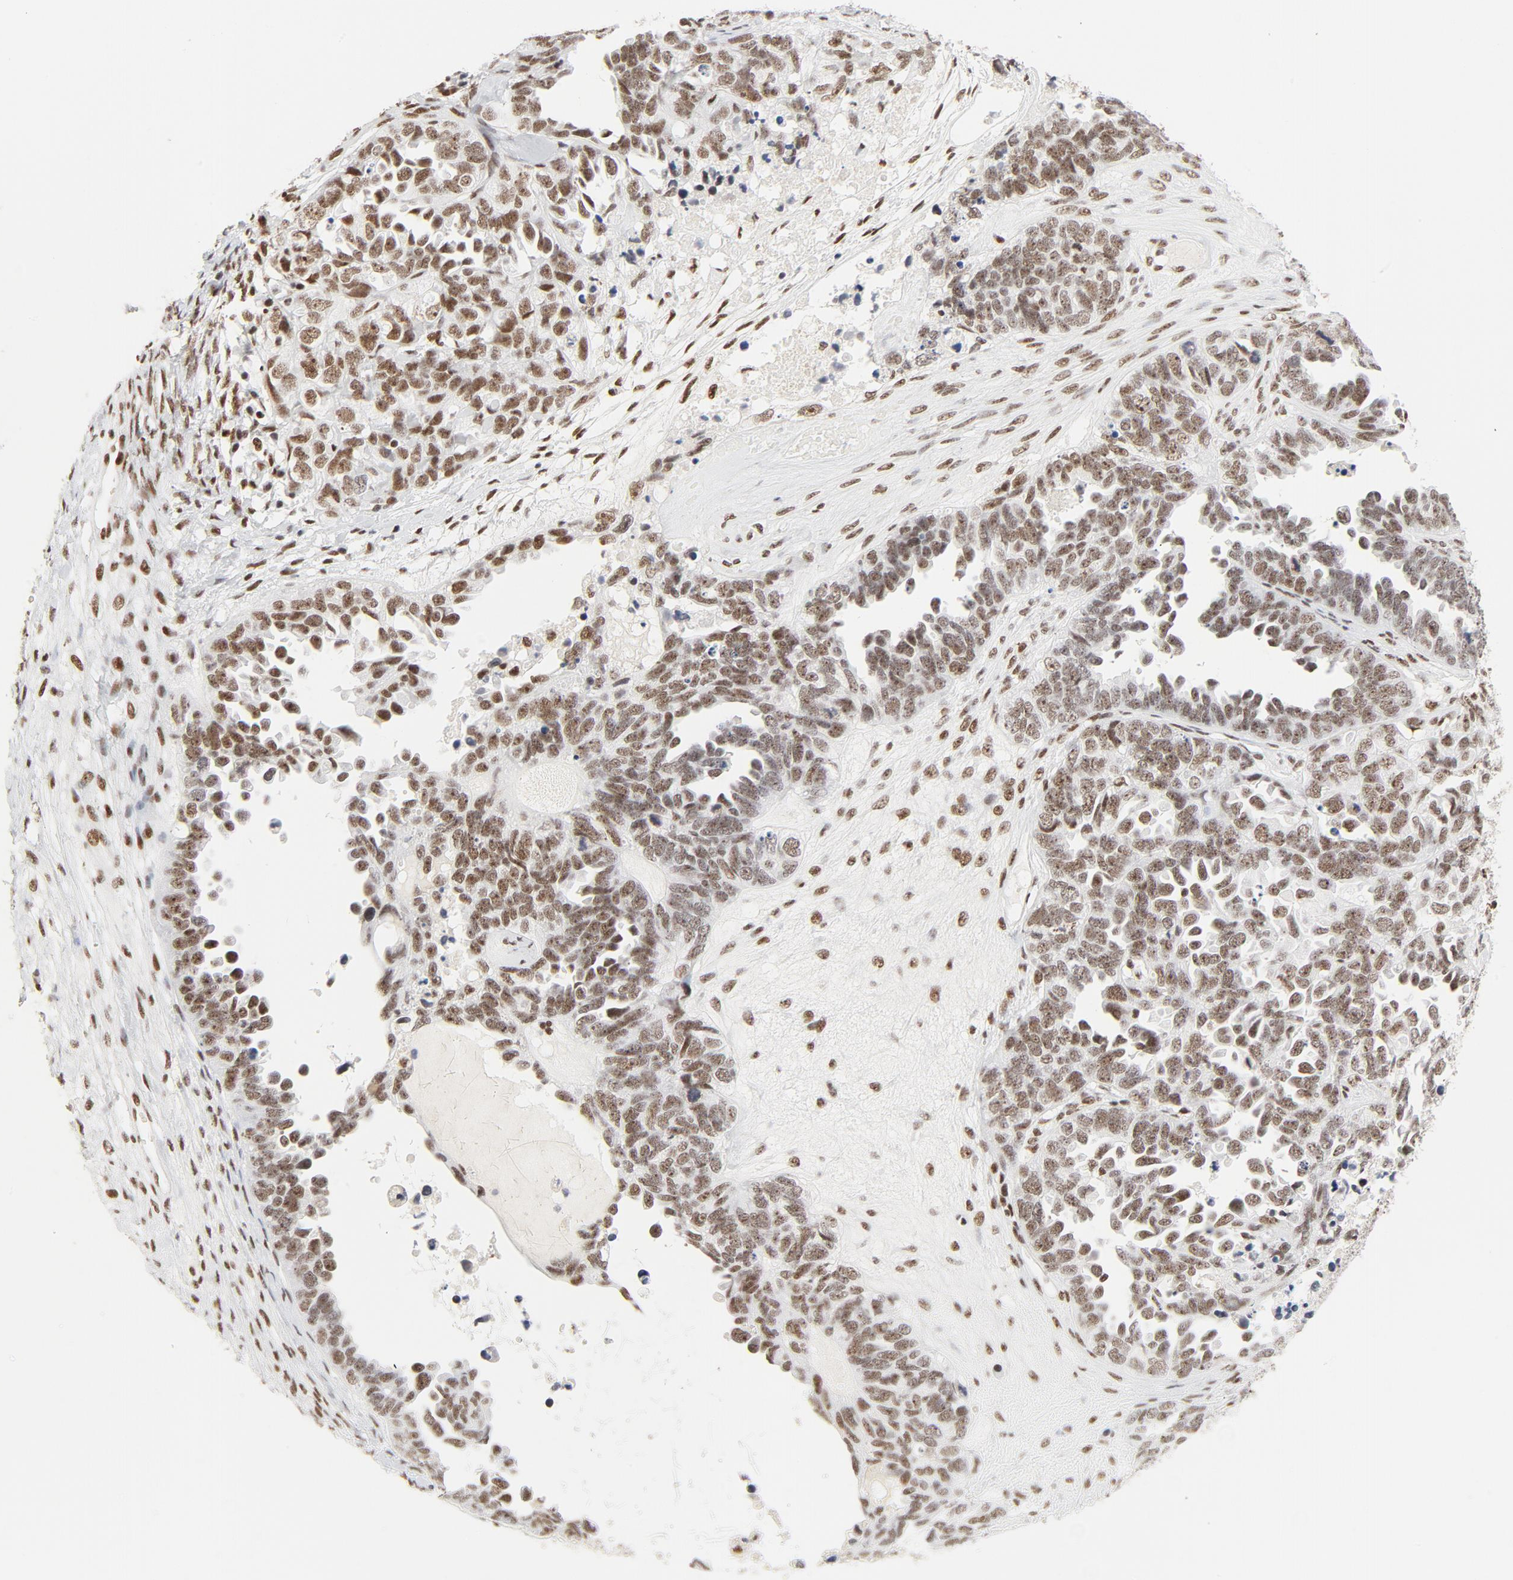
{"staining": {"intensity": "moderate", "quantity": "25%-75%", "location": "nuclear"}, "tissue": "ovarian cancer", "cell_type": "Tumor cells", "image_type": "cancer", "snomed": [{"axis": "morphology", "description": "Cystadenocarcinoma, serous, NOS"}, {"axis": "topography", "description": "Ovary"}], "caption": "Tumor cells demonstrate moderate nuclear staining in about 25%-75% of cells in ovarian cancer.", "gene": "GTF2H1", "patient": {"sex": "female", "age": 82}}